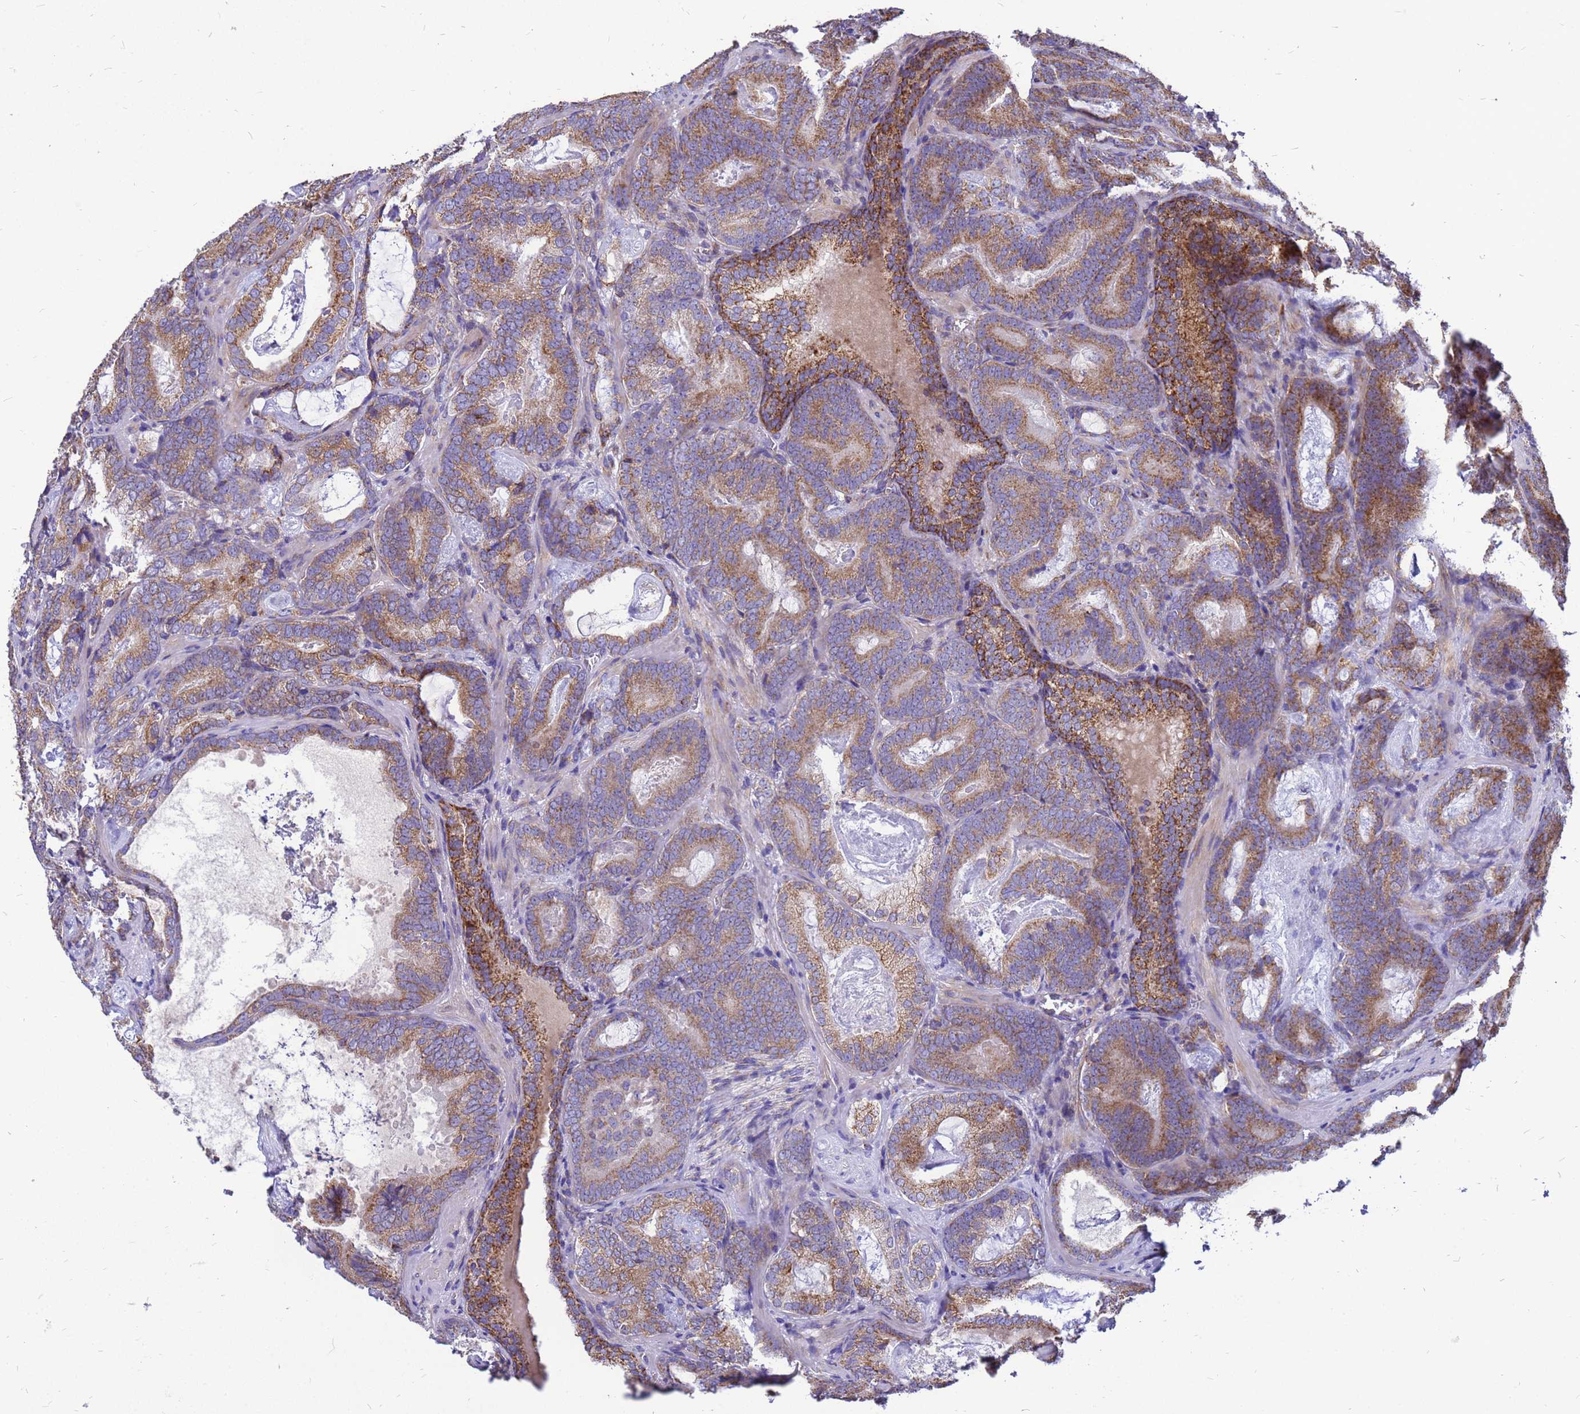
{"staining": {"intensity": "moderate", "quantity": ">75%", "location": "cytoplasmic/membranous"}, "tissue": "prostate cancer", "cell_type": "Tumor cells", "image_type": "cancer", "snomed": [{"axis": "morphology", "description": "Adenocarcinoma, Low grade"}, {"axis": "topography", "description": "Prostate"}], "caption": "Immunohistochemistry (IHC) photomicrograph of neoplastic tissue: human prostate cancer (adenocarcinoma (low-grade)) stained using immunohistochemistry shows medium levels of moderate protein expression localized specifically in the cytoplasmic/membranous of tumor cells, appearing as a cytoplasmic/membranous brown color.", "gene": "CMC4", "patient": {"sex": "male", "age": 60}}